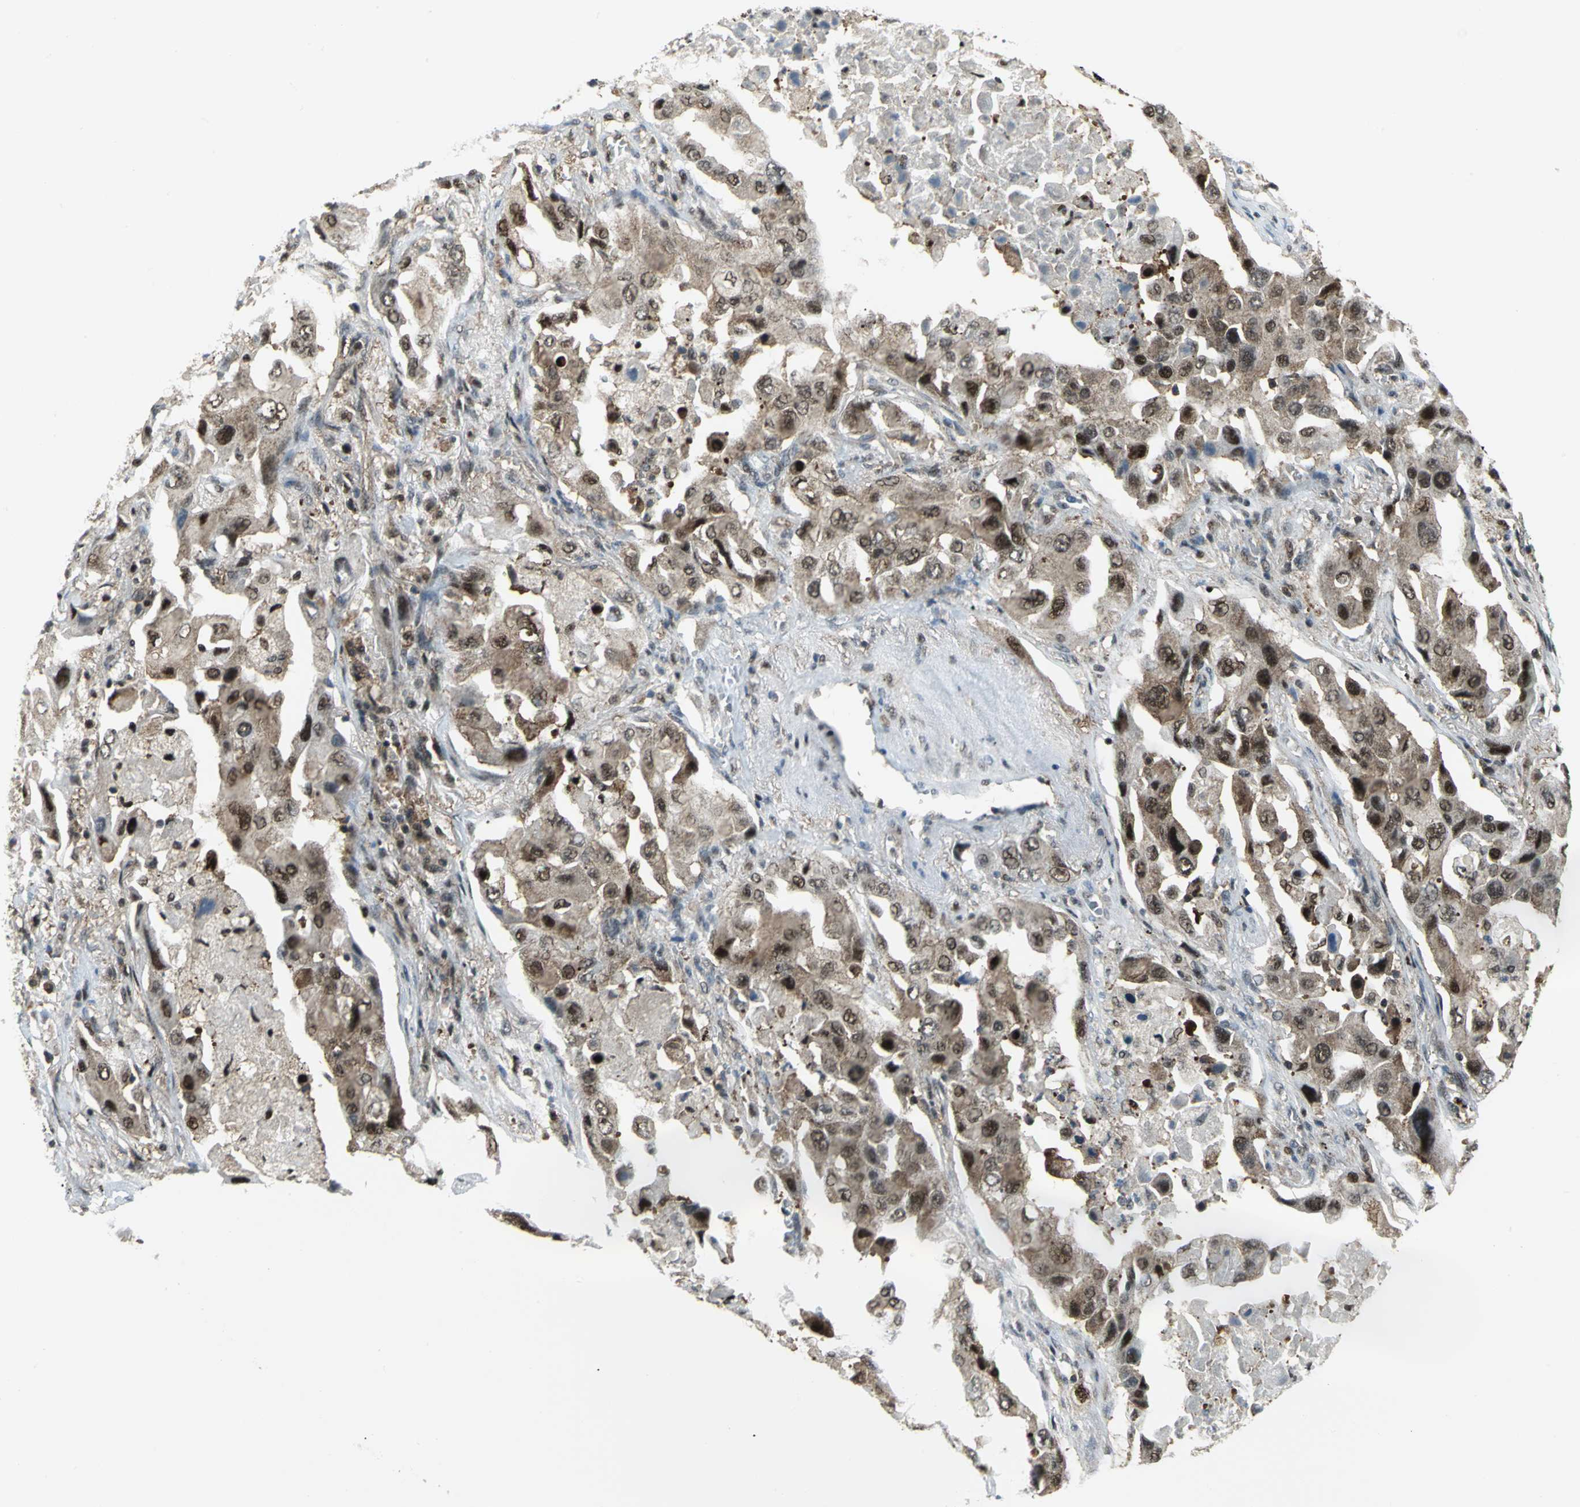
{"staining": {"intensity": "strong", "quantity": "25%-75%", "location": "nuclear"}, "tissue": "lung cancer", "cell_type": "Tumor cells", "image_type": "cancer", "snomed": [{"axis": "morphology", "description": "Adenocarcinoma, NOS"}, {"axis": "topography", "description": "Lung"}], "caption": "Lung cancer stained with DAB (3,3'-diaminobenzidine) IHC demonstrates high levels of strong nuclear expression in about 25%-75% of tumor cells. Nuclei are stained in blue.", "gene": "PSMA4", "patient": {"sex": "female", "age": 65}}